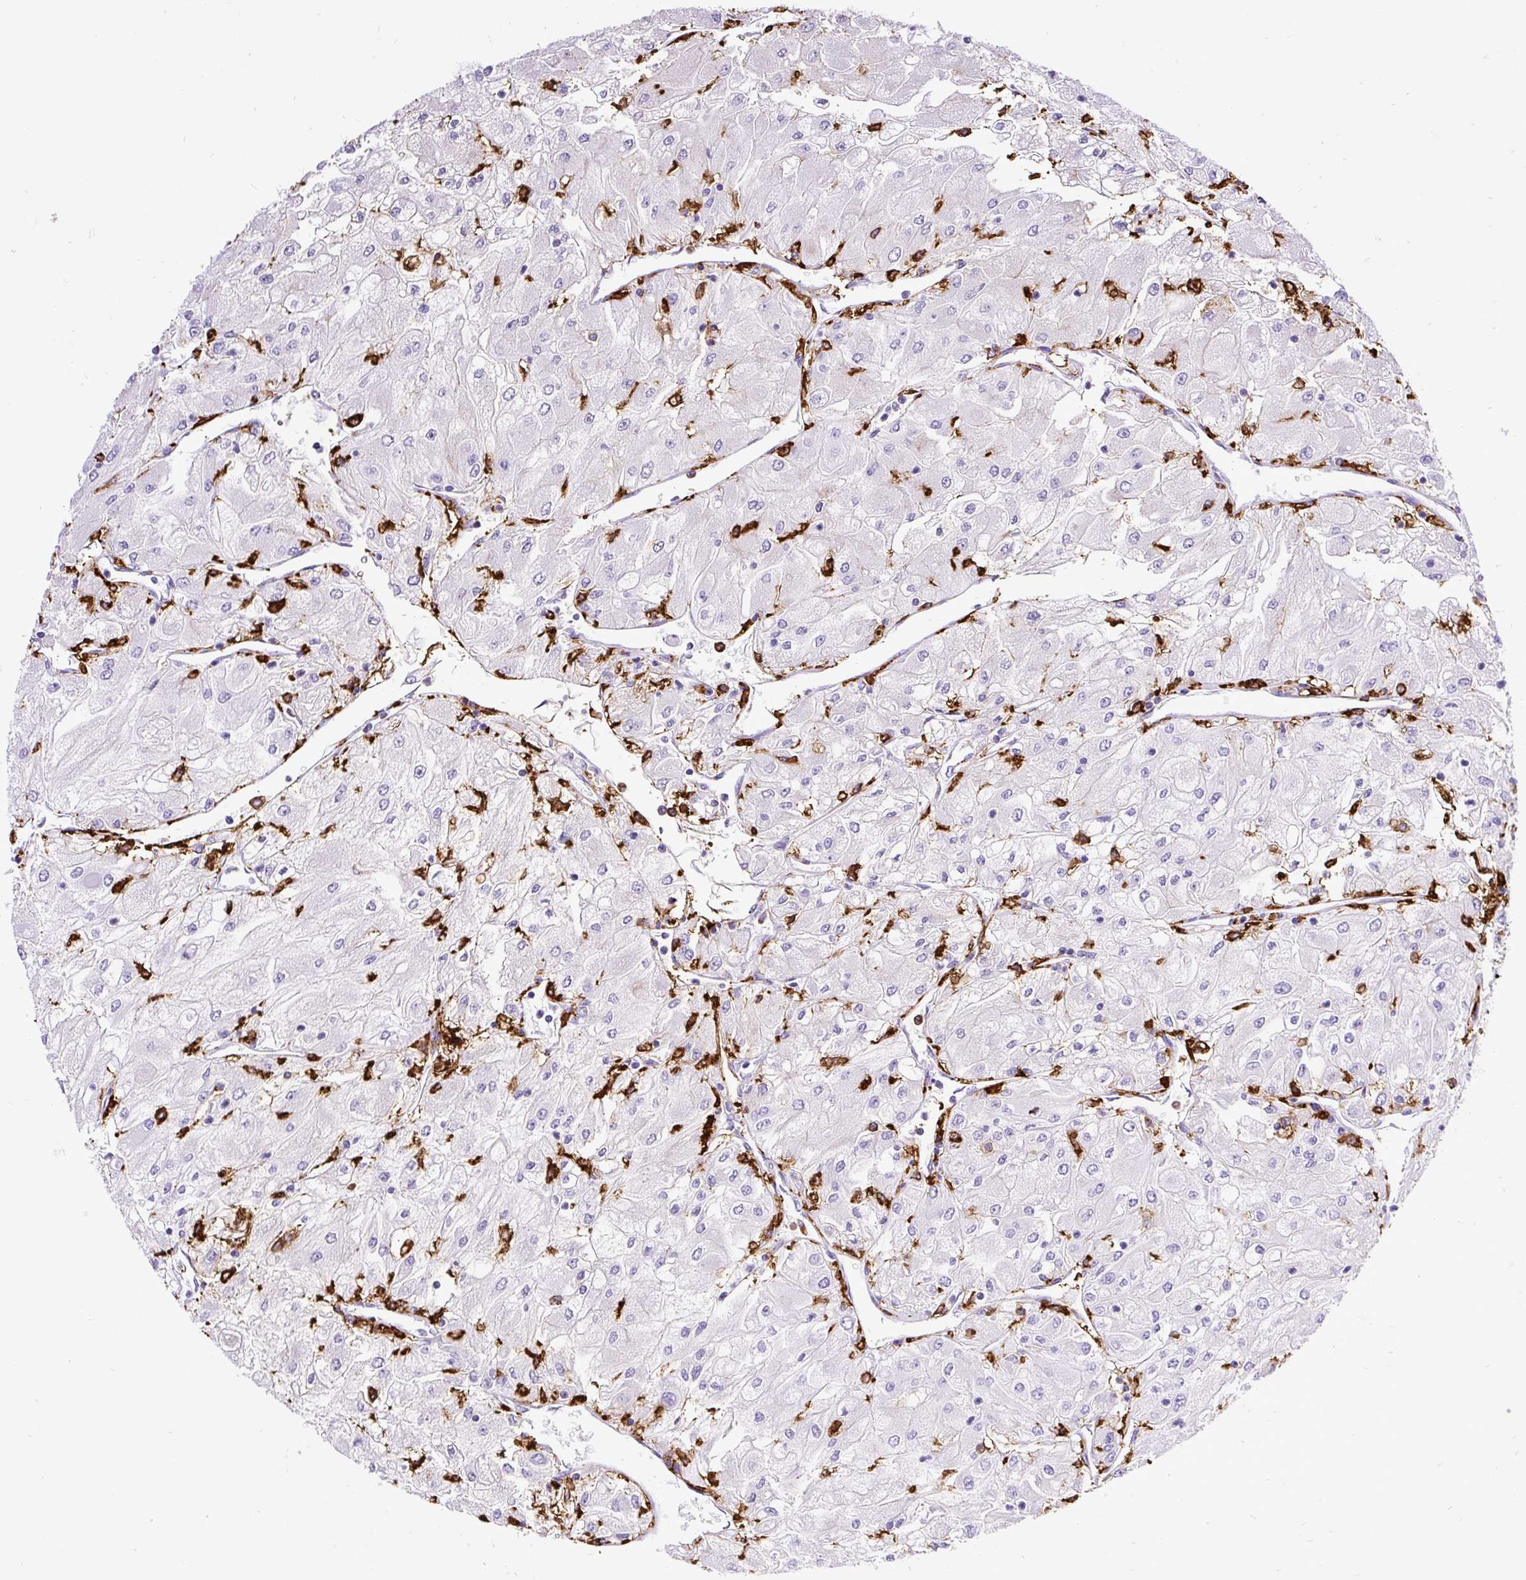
{"staining": {"intensity": "negative", "quantity": "none", "location": "none"}, "tissue": "renal cancer", "cell_type": "Tumor cells", "image_type": "cancer", "snomed": [{"axis": "morphology", "description": "Adenocarcinoma, NOS"}, {"axis": "topography", "description": "Kidney"}], "caption": "High power microscopy photomicrograph of an immunohistochemistry (IHC) histopathology image of renal cancer (adenocarcinoma), revealing no significant positivity in tumor cells. (DAB (3,3'-diaminobenzidine) IHC, high magnification).", "gene": "HLA-DRA", "patient": {"sex": "male", "age": 80}}